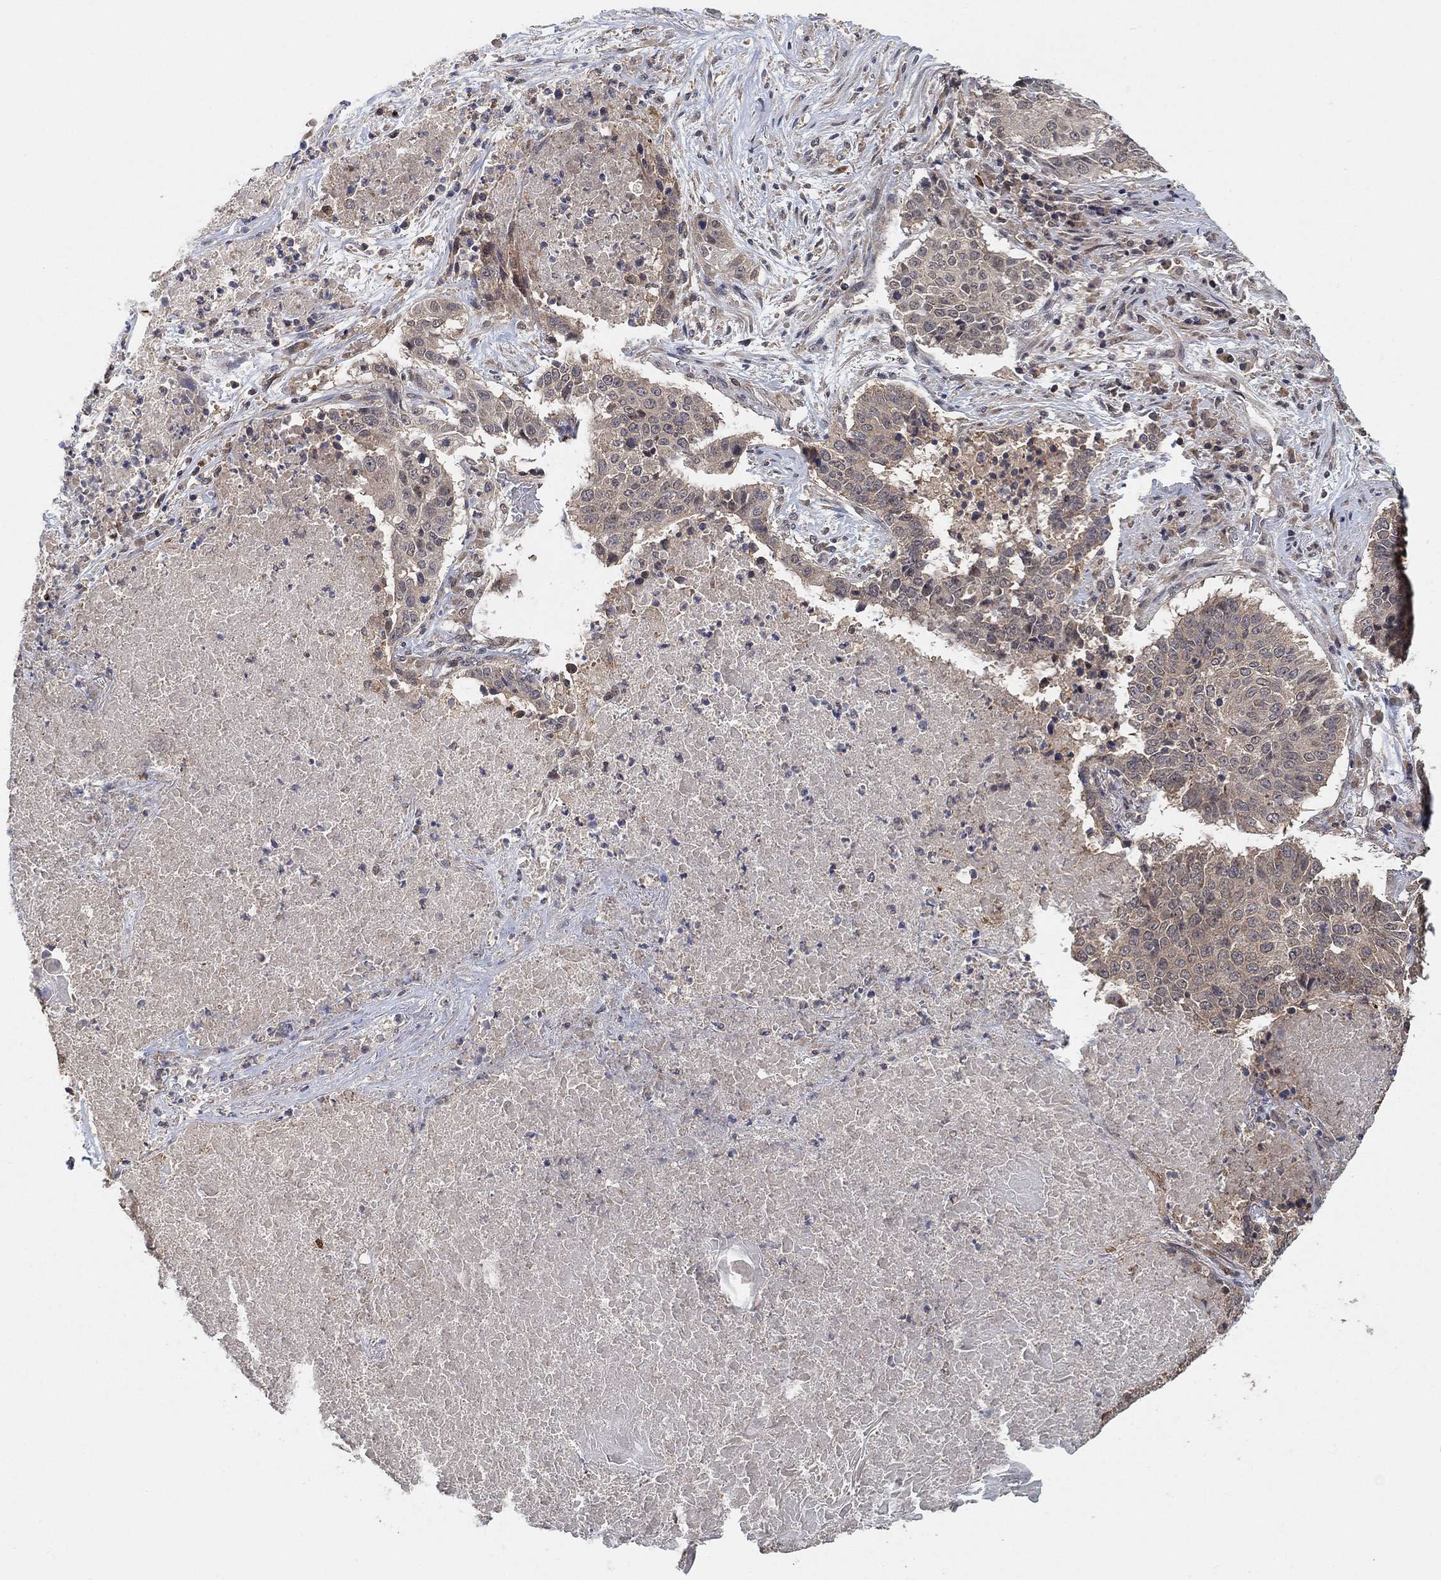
{"staining": {"intensity": "negative", "quantity": "none", "location": "none"}, "tissue": "lung cancer", "cell_type": "Tumor cells", "image_type": "cancer", "snomed": [{"axis": "morphology", "description": "Squamous cell carcinoma, NOS"}, {"axis": "topography", "description": "Lung"}], "caption": "A histopathology image of lung cancer stained for a protein shows no brown staining in tumor cells.", "gene": "CCDC43", "patient": {"sex": "male", "age": 64}}